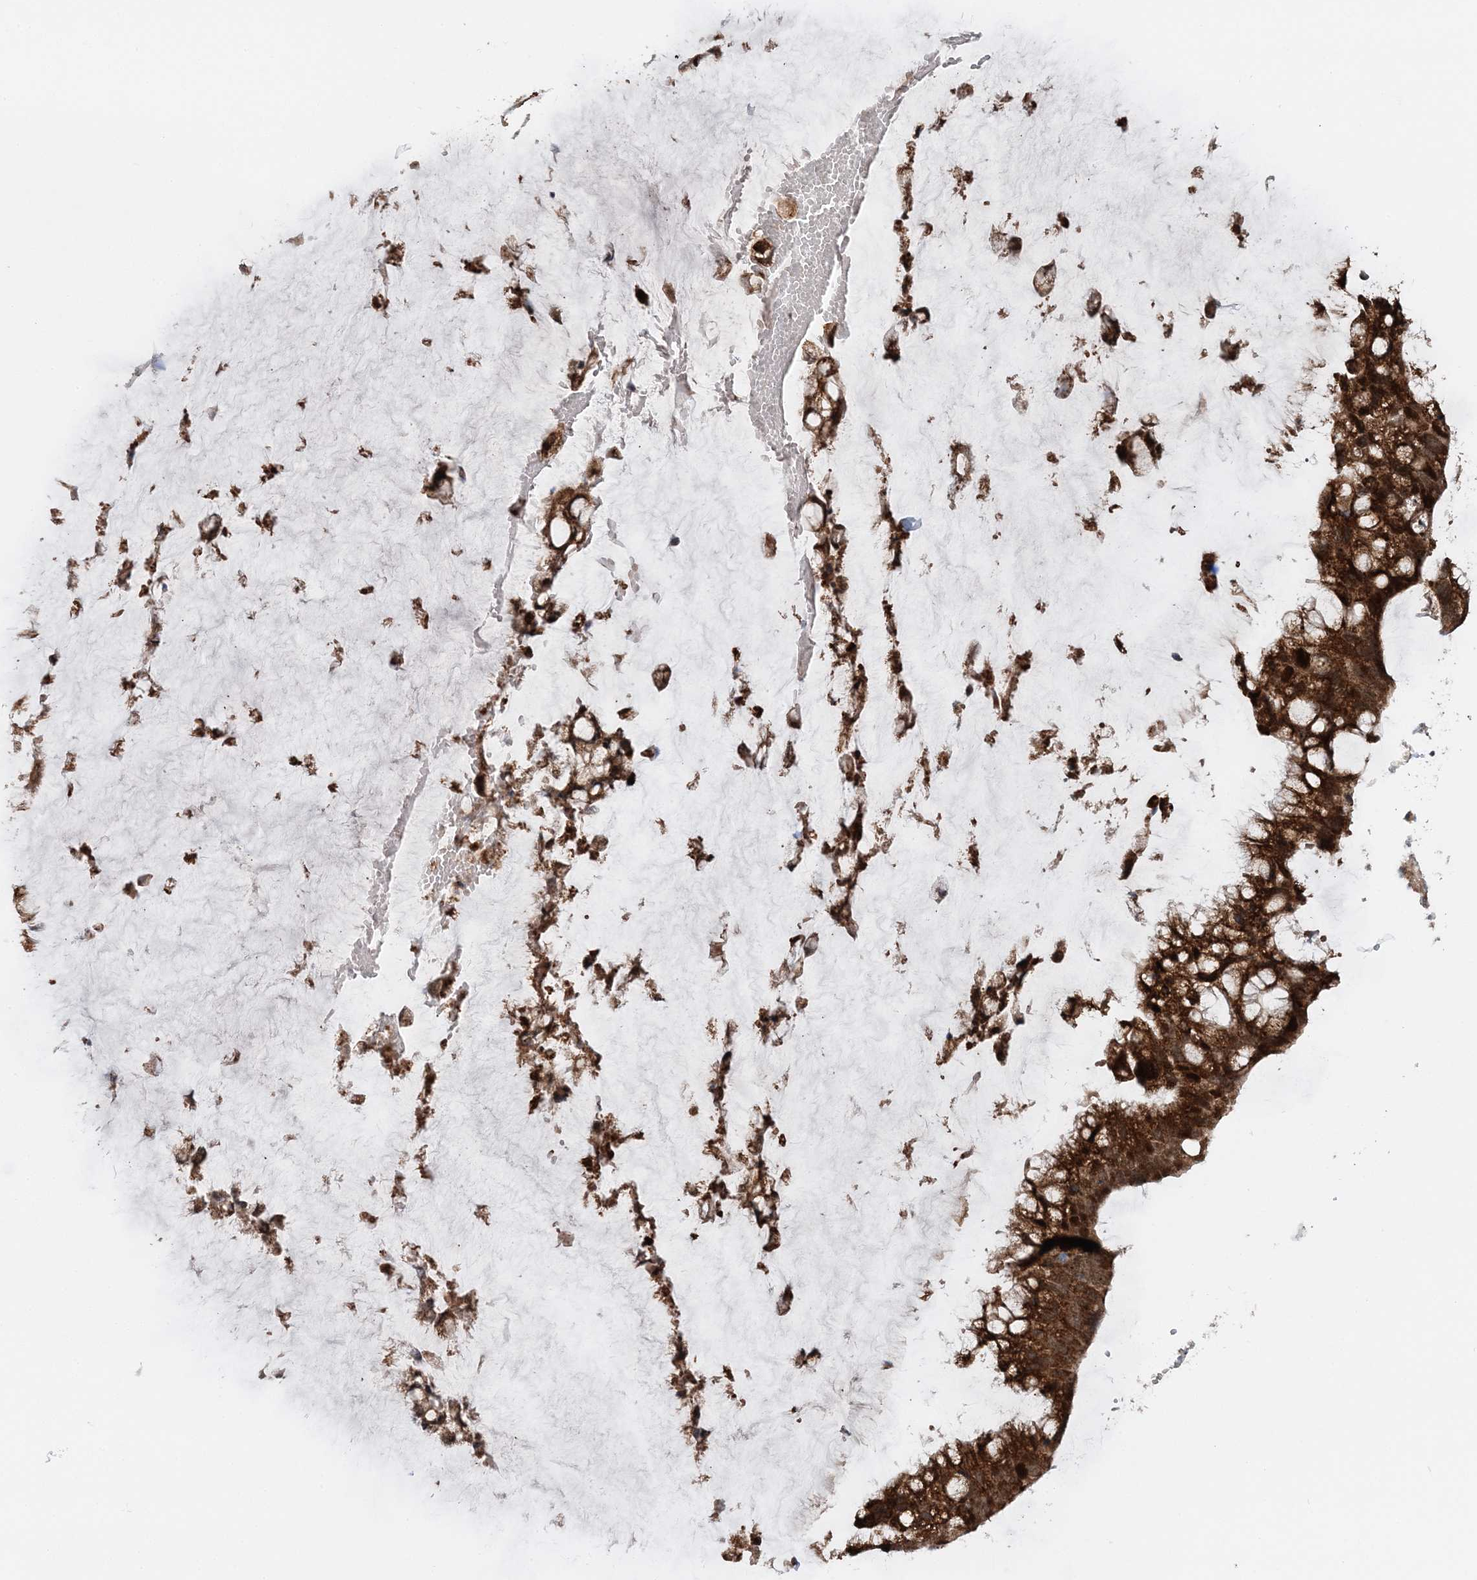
{"staining": {"intensity": "strong", "quantity": ">75%", "location": "cytoplasmic/membranous,nuclear"}, "tissue": "ovarian cancer", "cell_type": "Tumor cells", "image_type": "cancer", "snomed": [{"axis": "morphology", "description": "Cystadenocarcinoma, mucinous, NOS"}, {"axis": "topography", "description": "Ovary"}], "caption": "A brown stain shows strong cytoplasmic/membranous and nuclear staining of a protein in ovarian cancer tumor cells.", "gene": "KIF4A", "patient": {"sex": "female", "age": 39}}